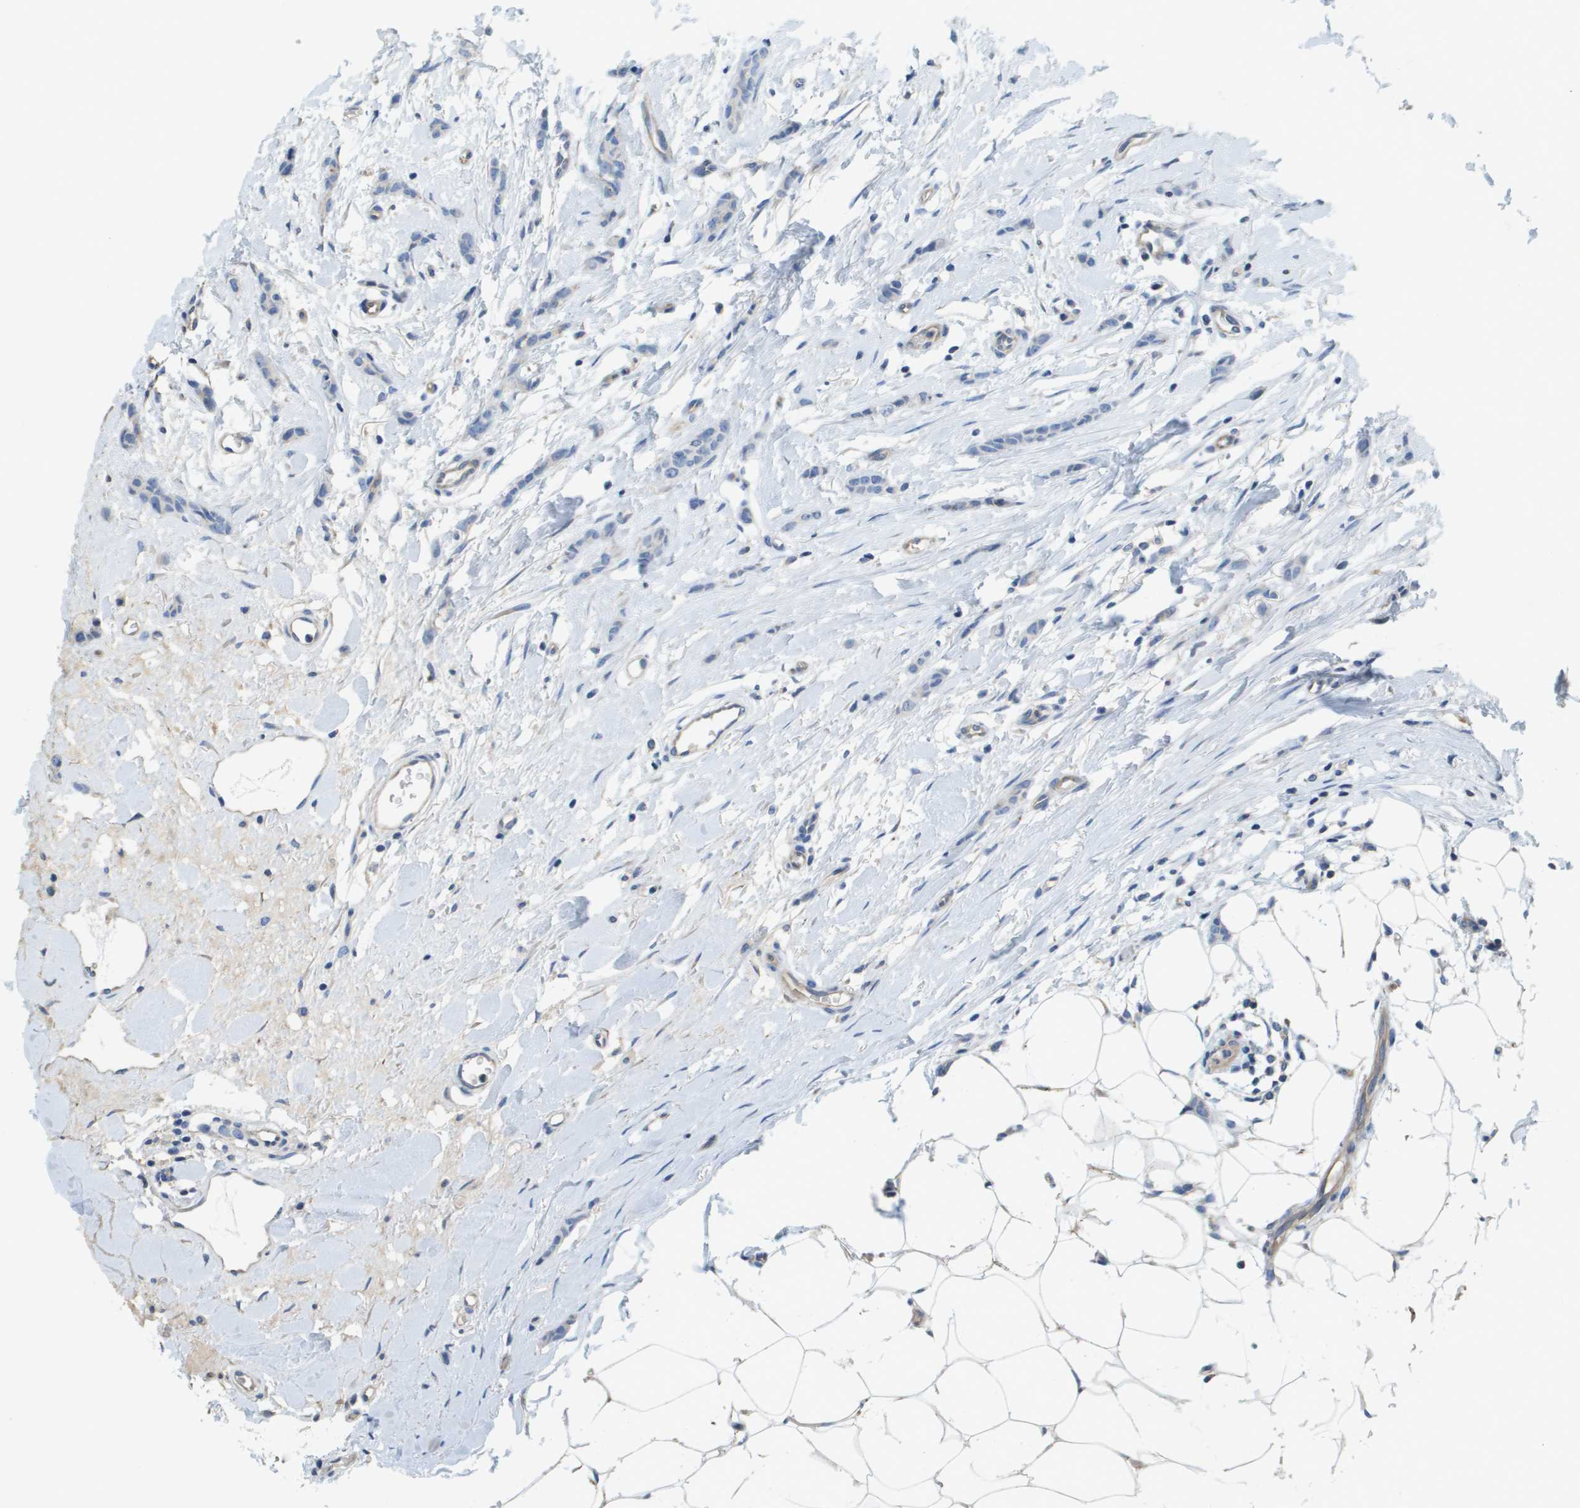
{"staining": {"intensity": "negative", "quantity": "none", "location": "none"}, "tissue": "breast cancer", "cell_type": "Tumor cells", "image_type": "cancer", "snomed": [{"axis": "morphology", "description": "Lobular carcinoma"}, {"axis": "topography", "description": "Skin"}, {"axis": "topography", "description": "Breast"}], "caption": "Immunohistochemistry photomicrograph of breast cancer stained for a protein (brown), which demonstrates no positivity in tumor cells.", "gene": "CASP10", "patient": {"sex": "female", "age": 46}}